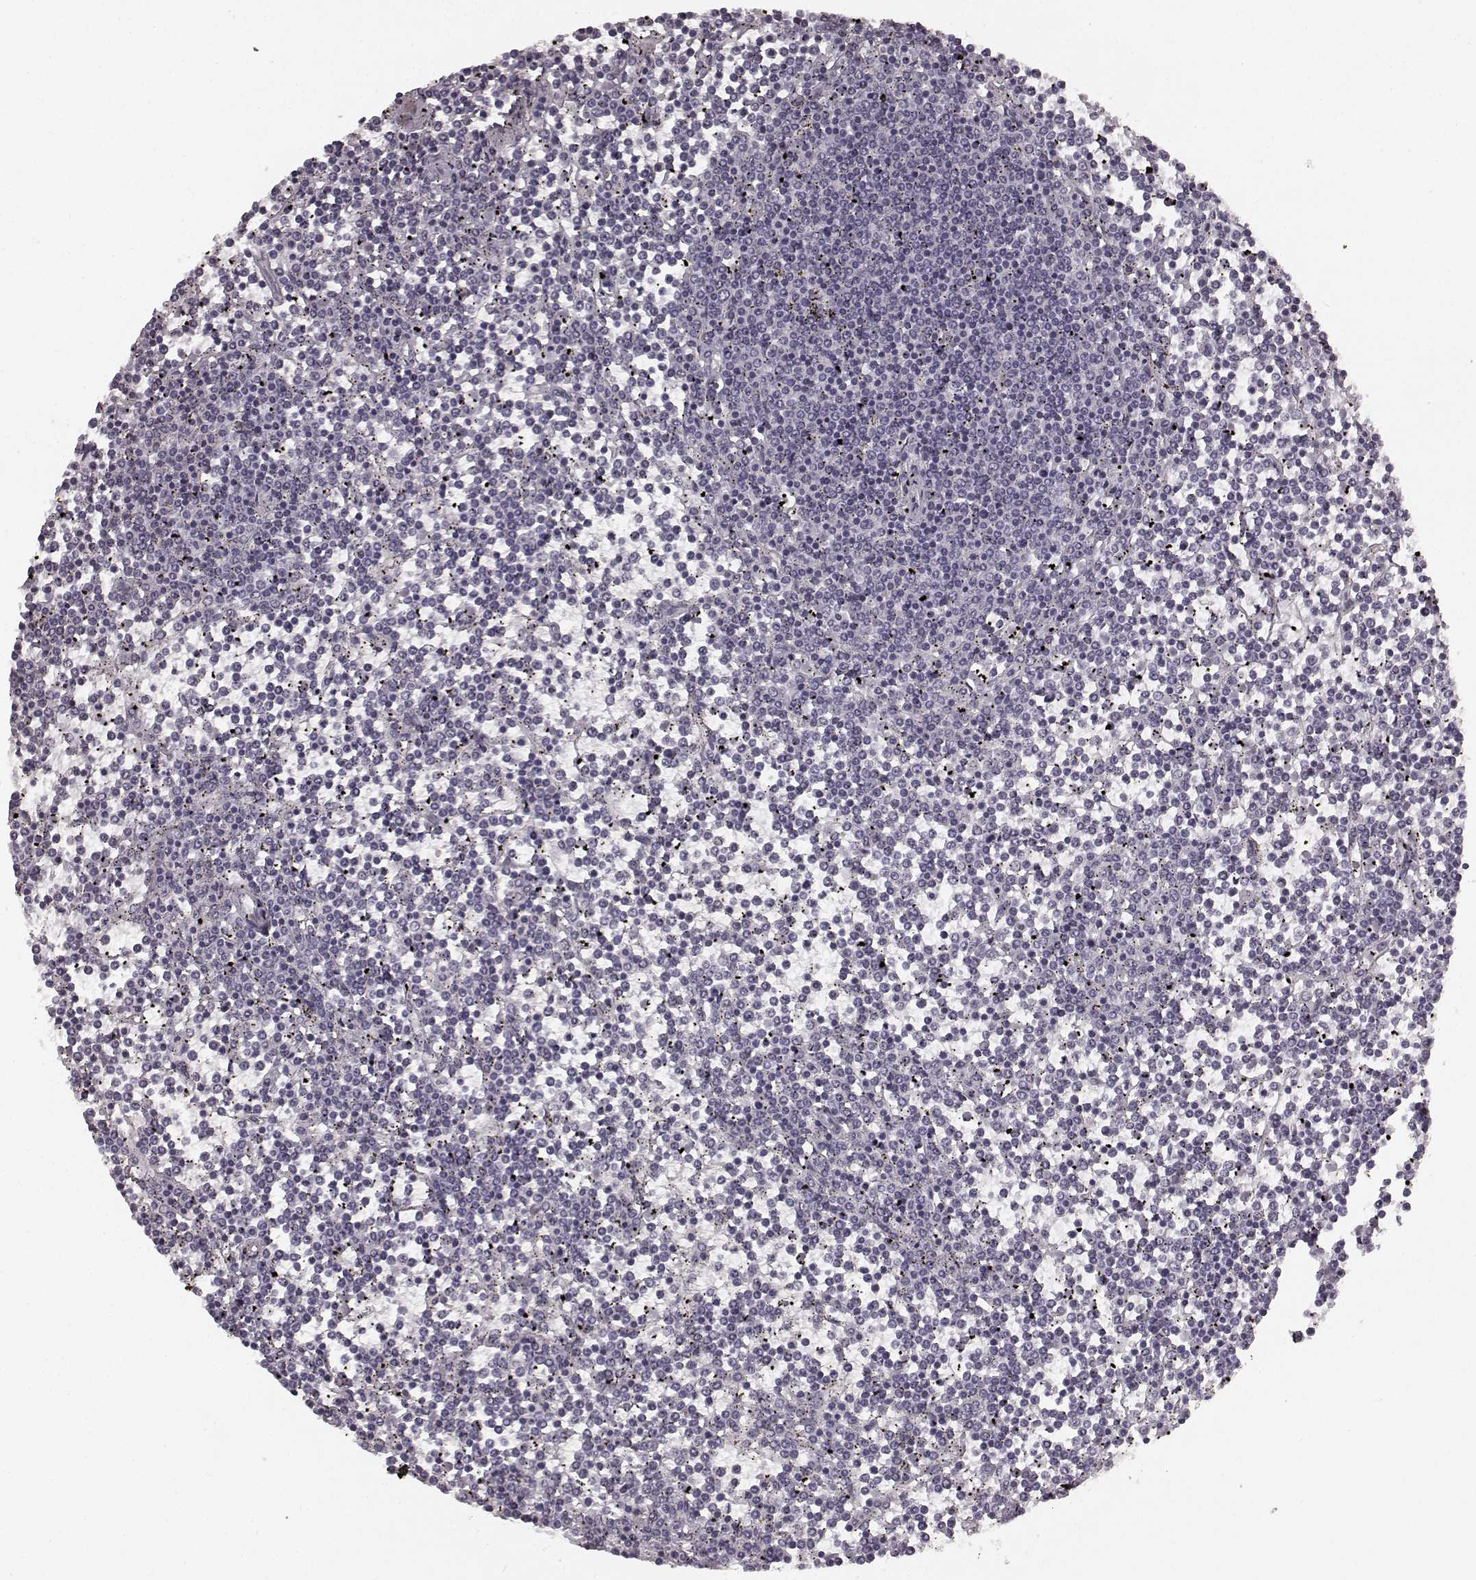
{"staining": {"intensity": "negative", "quantity": "none", "location": "none"}, "tissue": "lymphoma", "cell_type": "Tumor cells", "image_type": "cancer", "snomed": [{"axis": "morphology", "description": "Malignant lymphoma, non-Hodgkin's type, Low grade"}, {"axis": "topography", "description": "Spleen"}], "caption": "The immunohistochemistry (IHC) histopathology image has no significant positivity in tumor cells of lymphoma tissue.", "gene": "RIT2", "patient": {"sex": "female", "age": 19}}